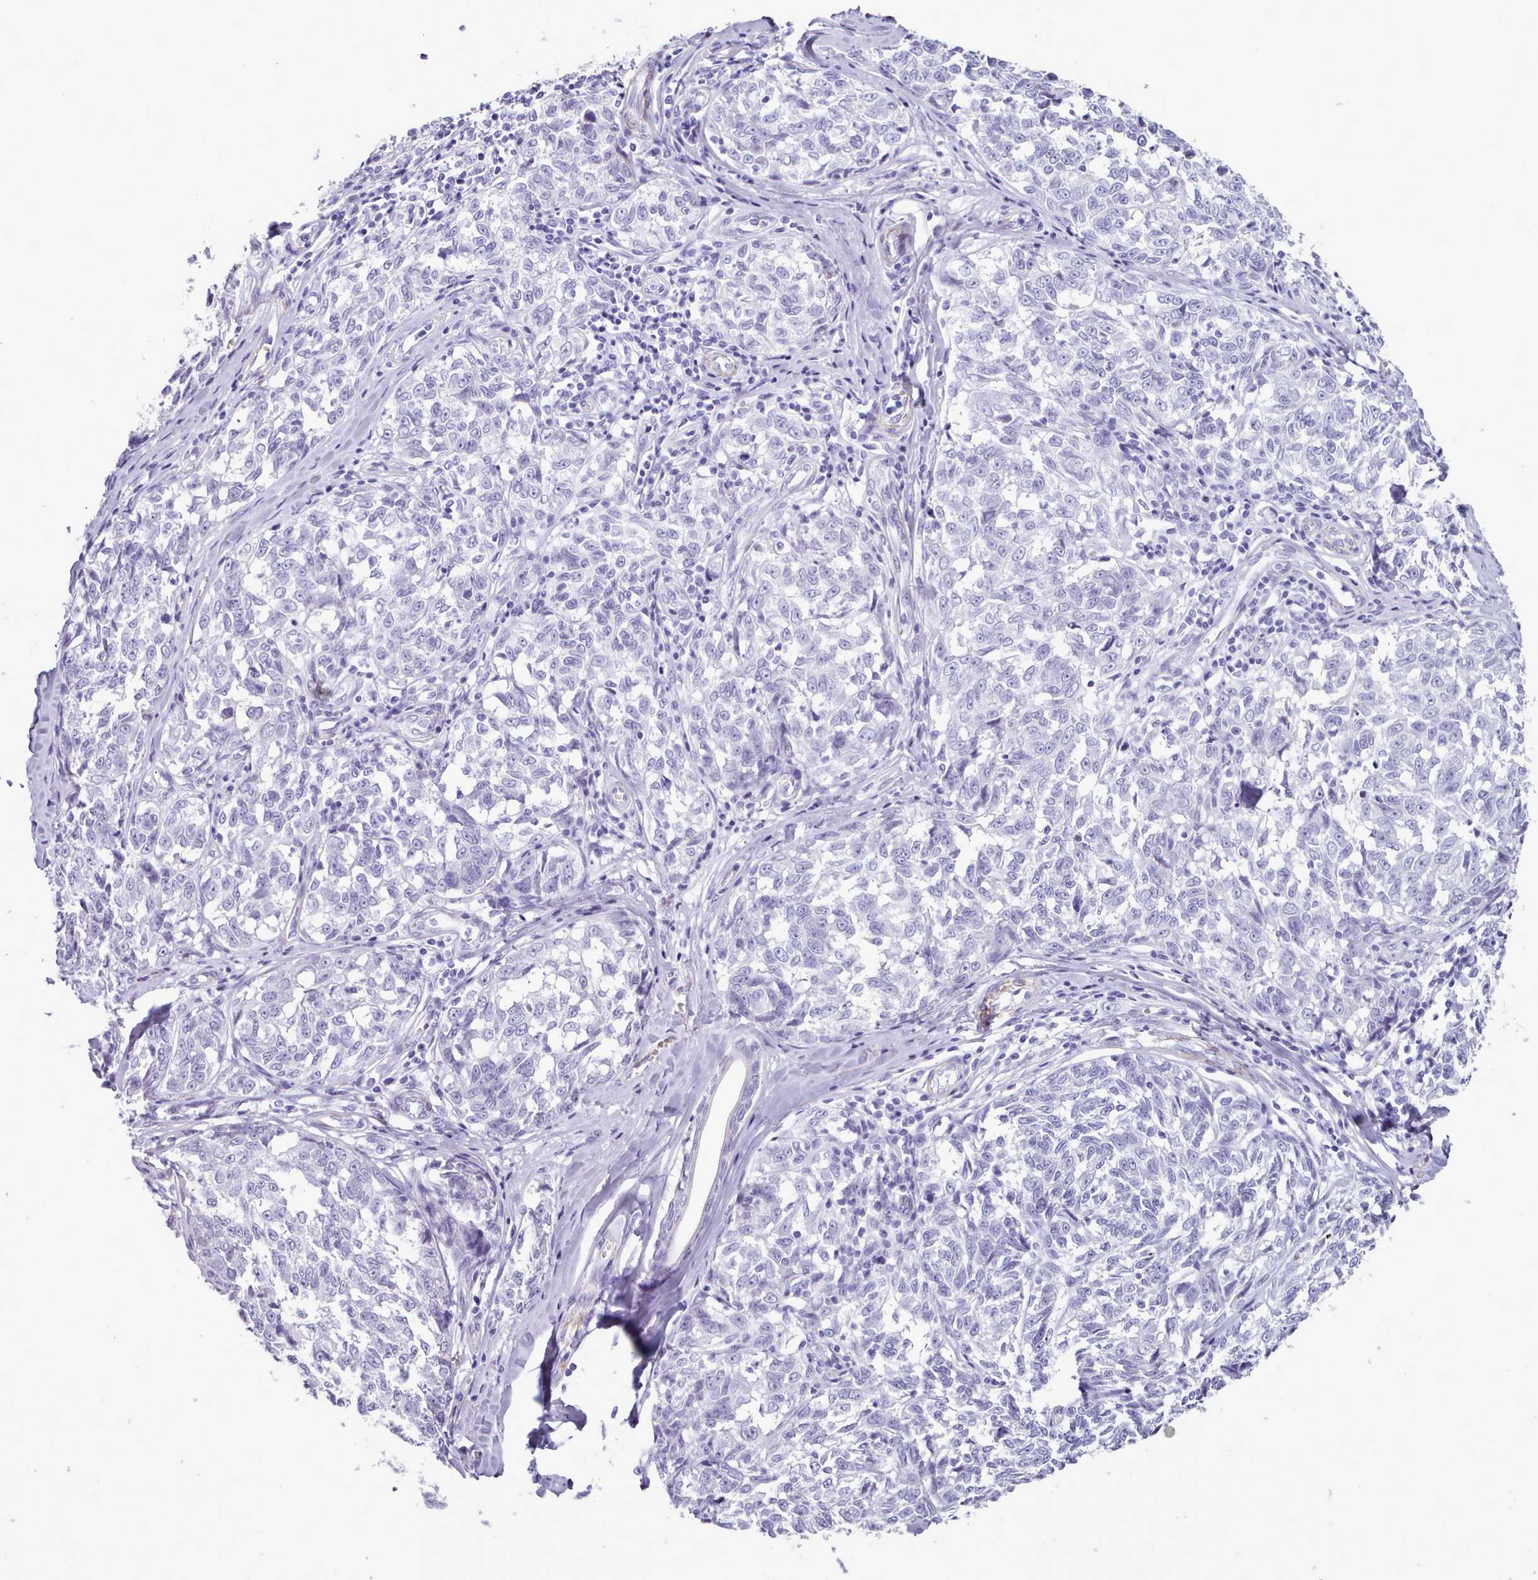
{"staining": {"intensity": "negative", "quantity": "none", "location": "none"}, "tissue": "melanoma", "cell_type": "Tumor cells", "image_type": "cancer", "snomed": [{"axis": "morphology", "description": "Normal tissue, NOS"}, {"axis": "morphology", "description": "Malignant melanoma, NOS"}, {"axis": "topography", "description": "Skin"}], "caption": "Protein analysis of malignant melanoma reveals no significant positivity in tumor cells.", "gene": "FPGS", "patient": {"sex": "female", "age": 64}}